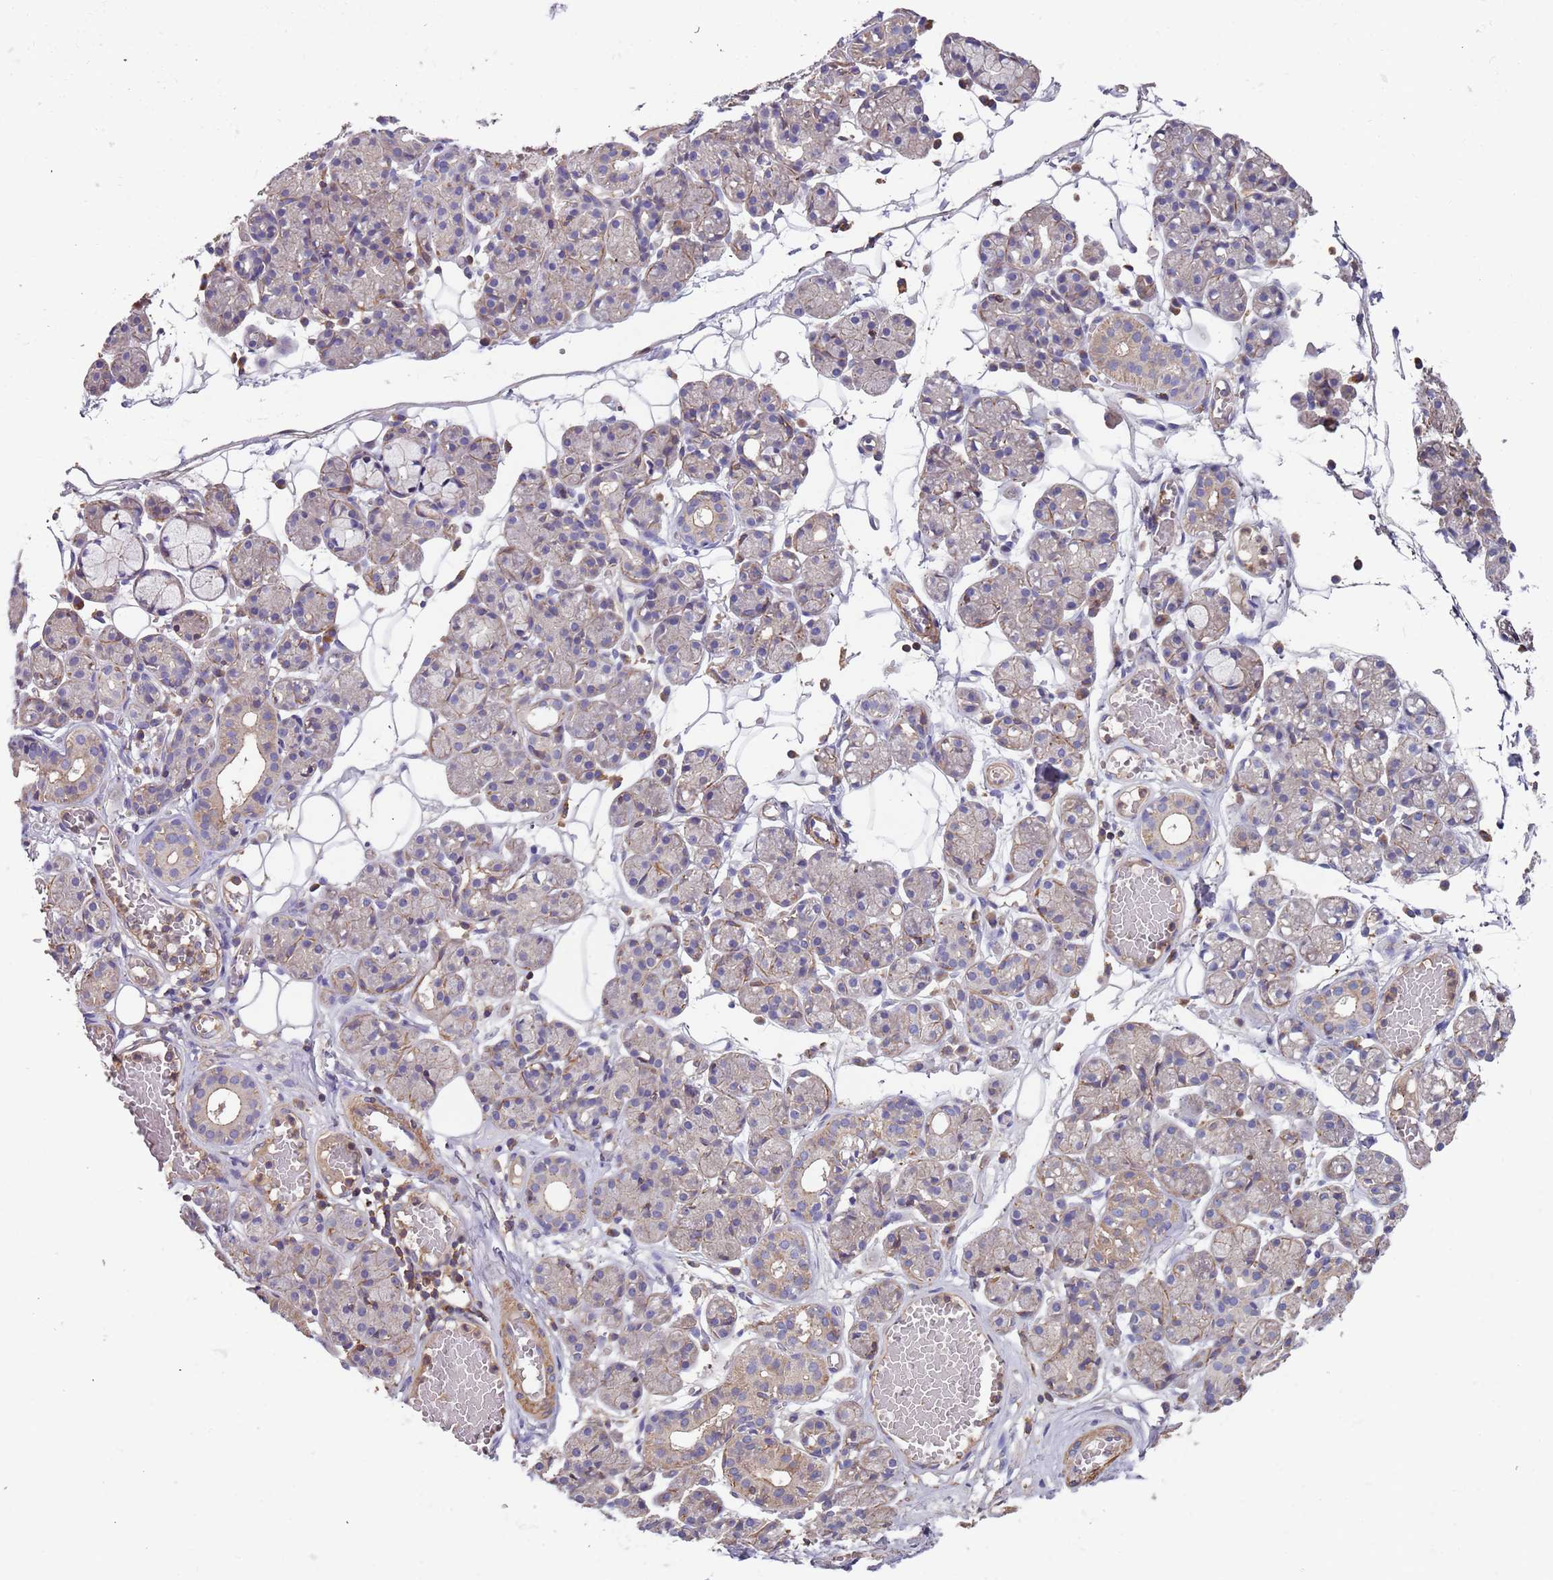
{"staining": {"intensity": "weak", "quantity": "<25%", "location": "cytoplasmic/membranous"}, "tissue": "salivary gland", "cell_type": "Glandular cells", "image_type": "normal", "snomed": [{"axis": "morphology", "description": "Normal tissue, NOS"}, {"axis": "topography", "description": "Salivary gland"}], "caption": "Human salivary gland stained for a protein using IHC shows no expression in glandular cells.", "gene": "SYT4", "patient": {"sex": "male", "age": 63}}